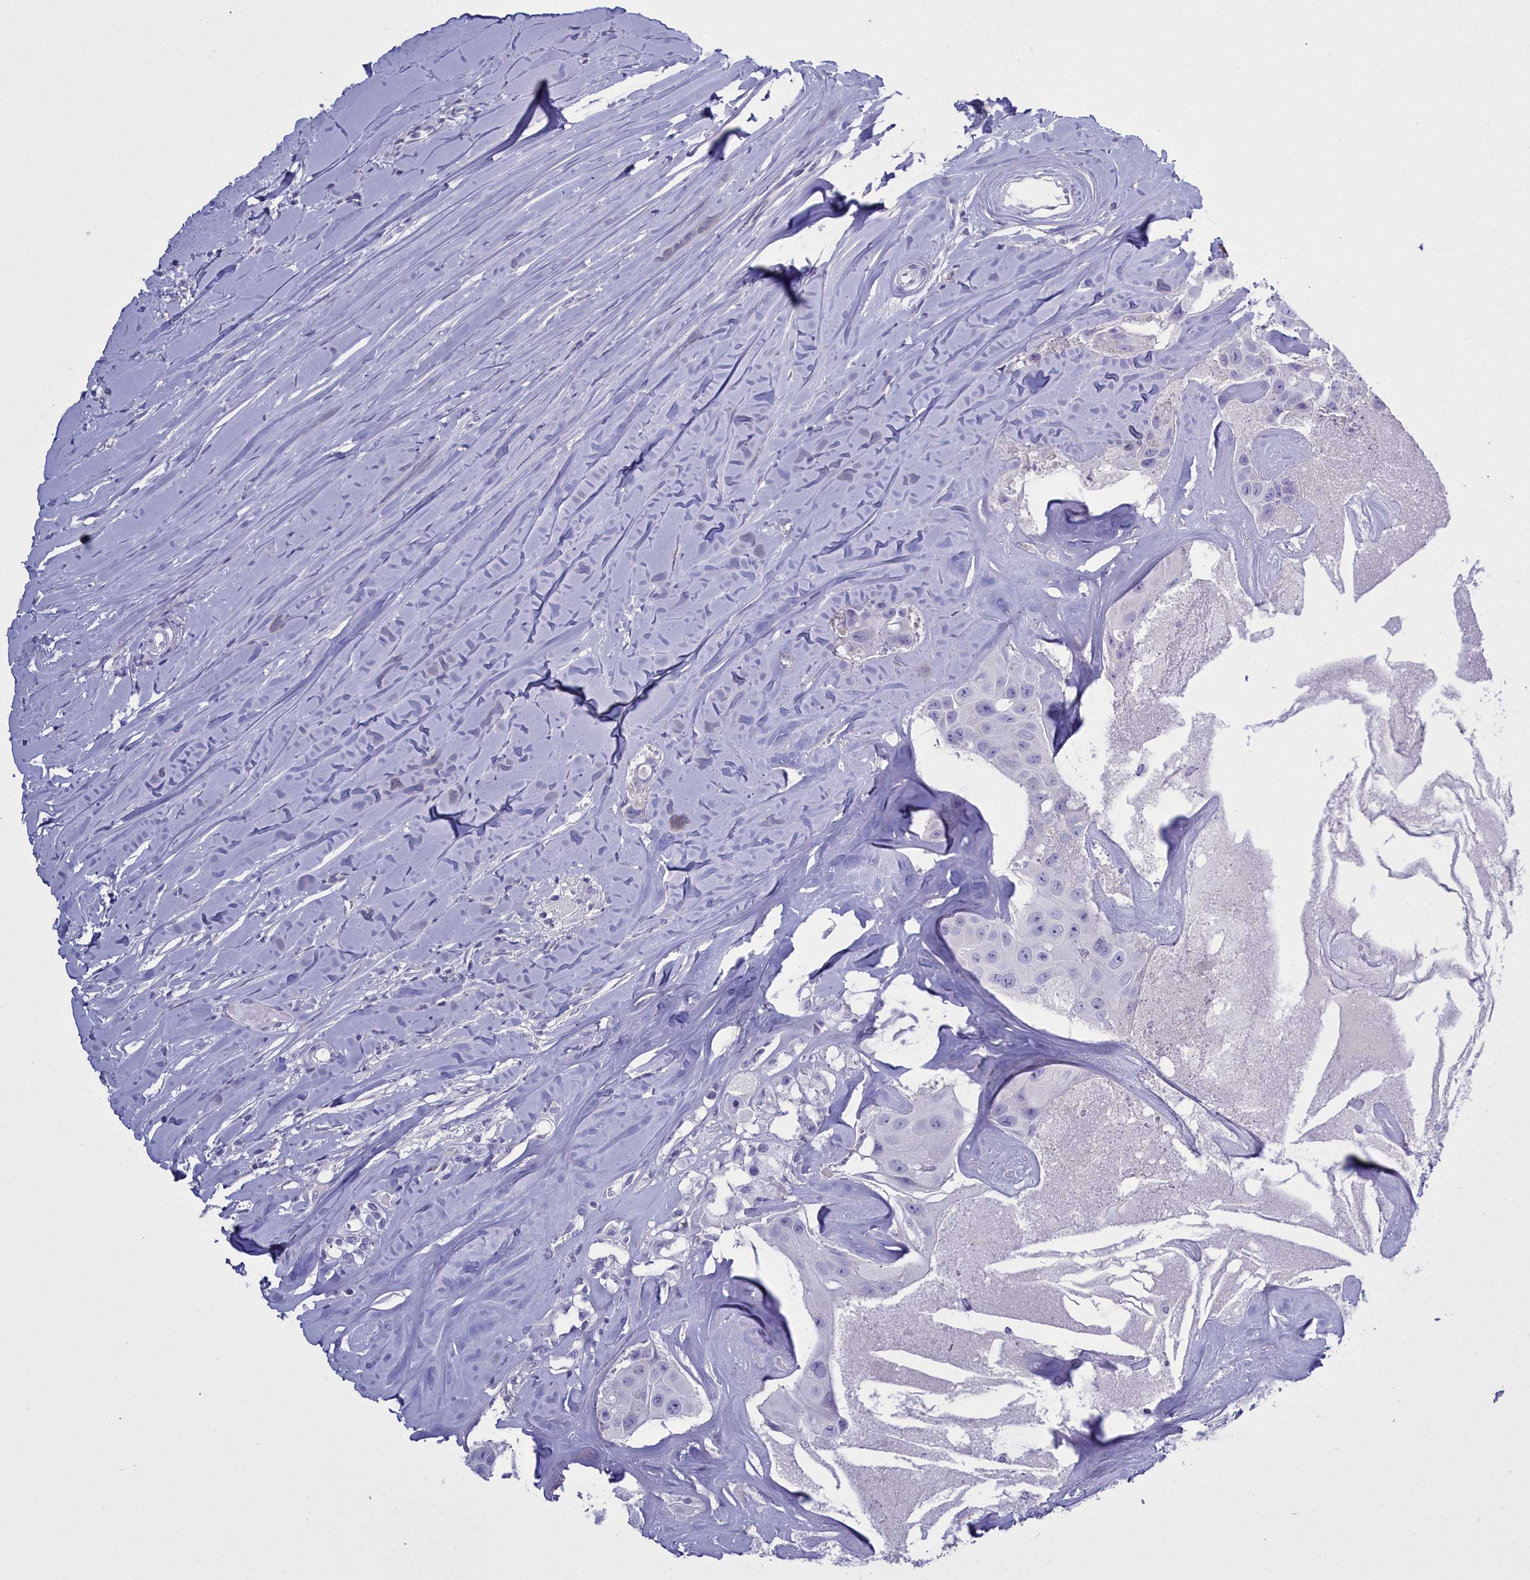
{"staining": {"intensity": "negative", "quantity": "none", "location": "none"}, "tissue": "head and neck cancer", "cell_type": "Tumor cells", "image_type": "cancer", "snomed": [{"axis": "morphology", "description": "Adenocarcinoma, NOS"}, {"axis": "morphology", "description": "Adenocarcinoma, metastatic, NOS"}, {"axis": "topography", "description": "Head-Neck"}], "caption": "This is an IHC micrograph of head and neck metastatic adenocarcinoma. There is no staining in tumor cells.", "gene": "MAP6", "patient": {"sex": "male", "age": 75}}